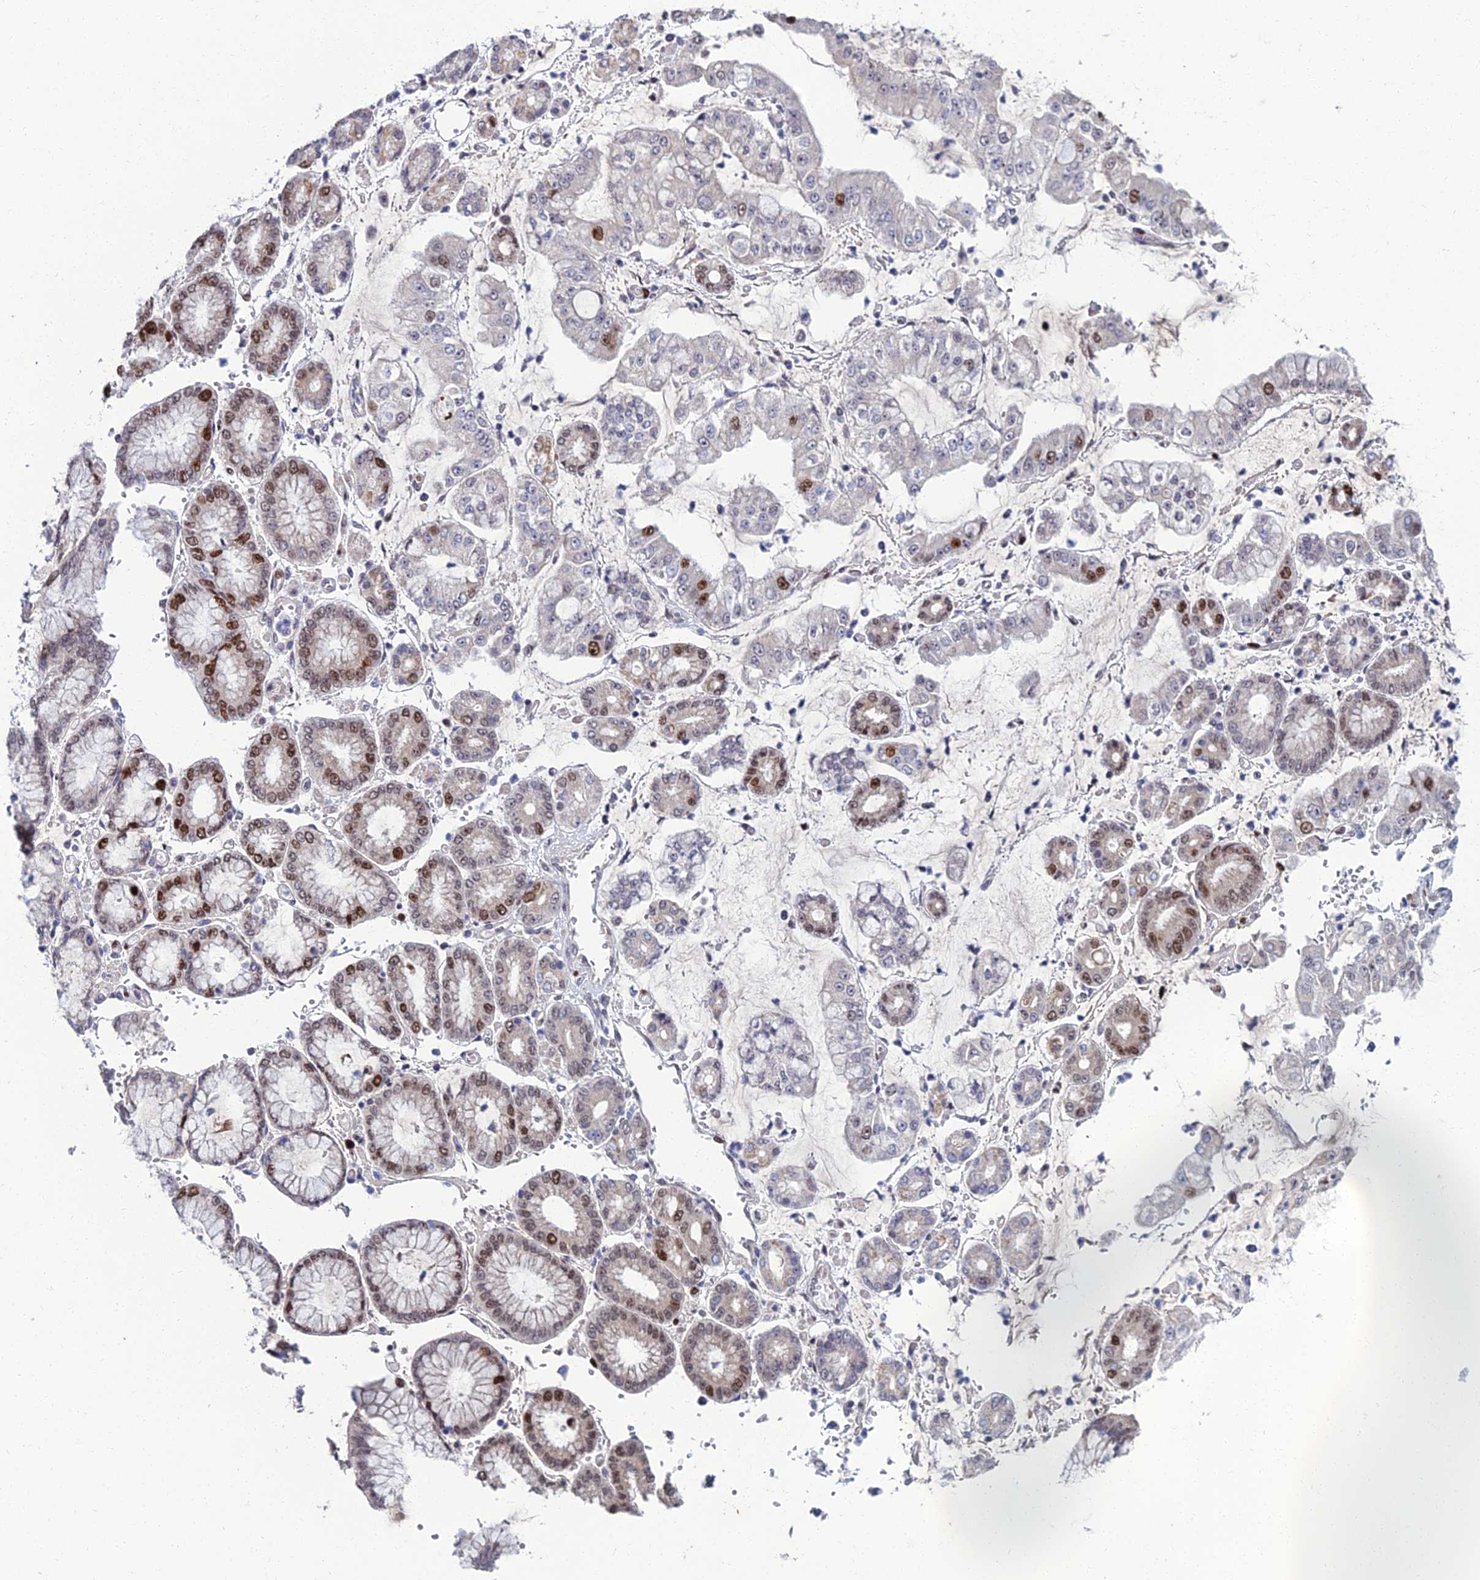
{"staining": {"intensity": "moderate", "quantity": "<25%", "location": "nuclear"}, "tissue": "stomach cancer", "cell_type": "Tumor cells", "image_type": "cancer", "snomed": [{"axis": "morphology", "description": "Adenocarcinoma, NOS"}, {"axis": "topography", "description": "Stomach"}], "caption": "Immunohistochemical staining of stomach cancer (adenocarcinoma) reveals low levels of moderate nuclear protein staining in approximately <25% of tumor cells. The protein is stained brown, and the nuclei are stained in blue (DAB (3,3'-diaminobenzidine) IHC with brightfield microscopy, high magnification).", "gene": "TAF9B", "patient": {"sex": "male", "age": 76}}